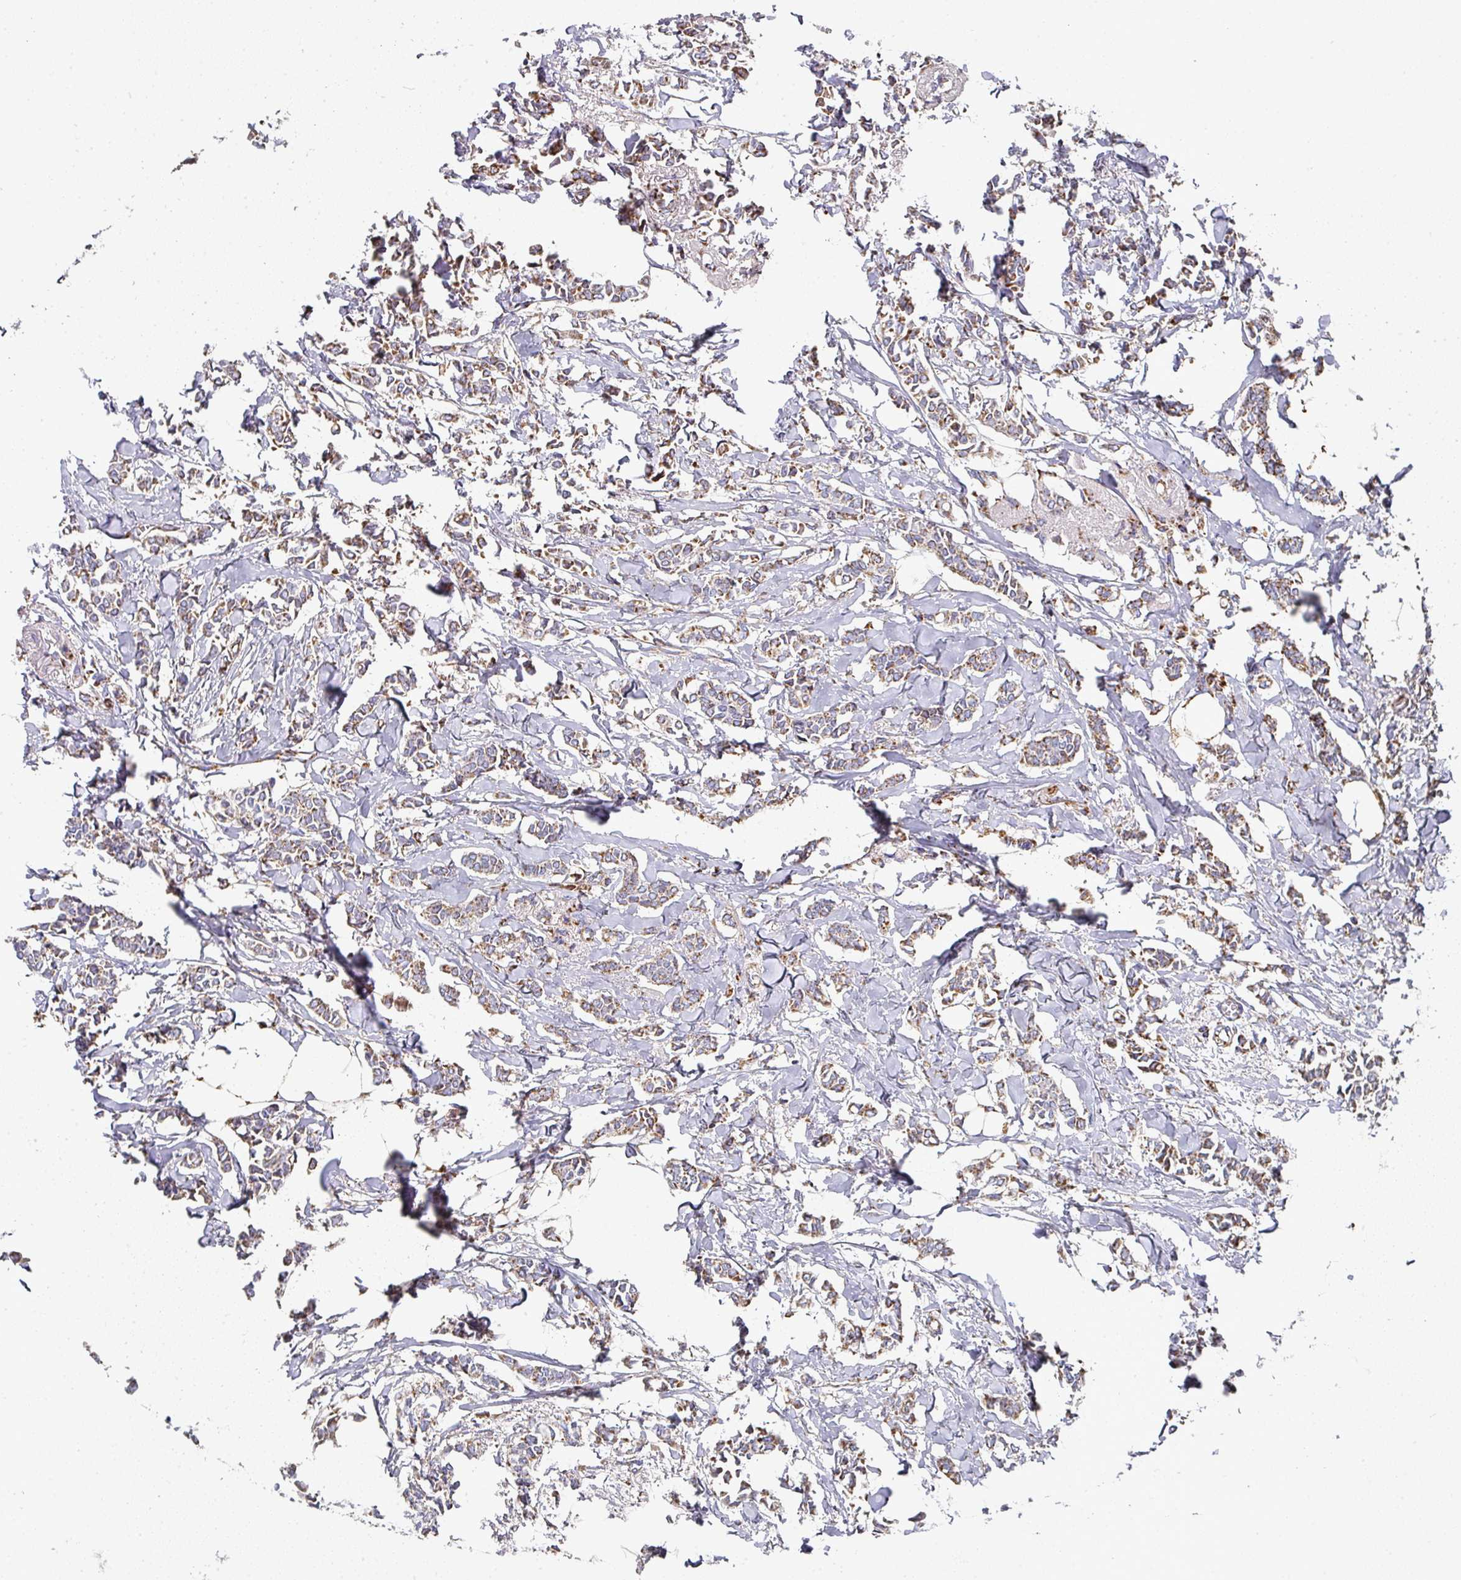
{"staining": {"intensity": "moderate", "quantity": ">75%", "location": "cytoplasmic/membranous"}, "tissue": "breast cancer", "cell_type": "Tumor cells", "image_type": "cancer", "snomed": [{"axis": "morphology", "description": "Duct carcinoma"}, {"axis": "topography", "description": "Breast"}], "caption": "About >75% of tumor cells in breast cancer display moderate cytoplasmic/membranous protein positivity as visualized by brown immunohistochemical staining.", "gene": "UQCRFS1", "patient": {"sex": "female", "age": 41}}